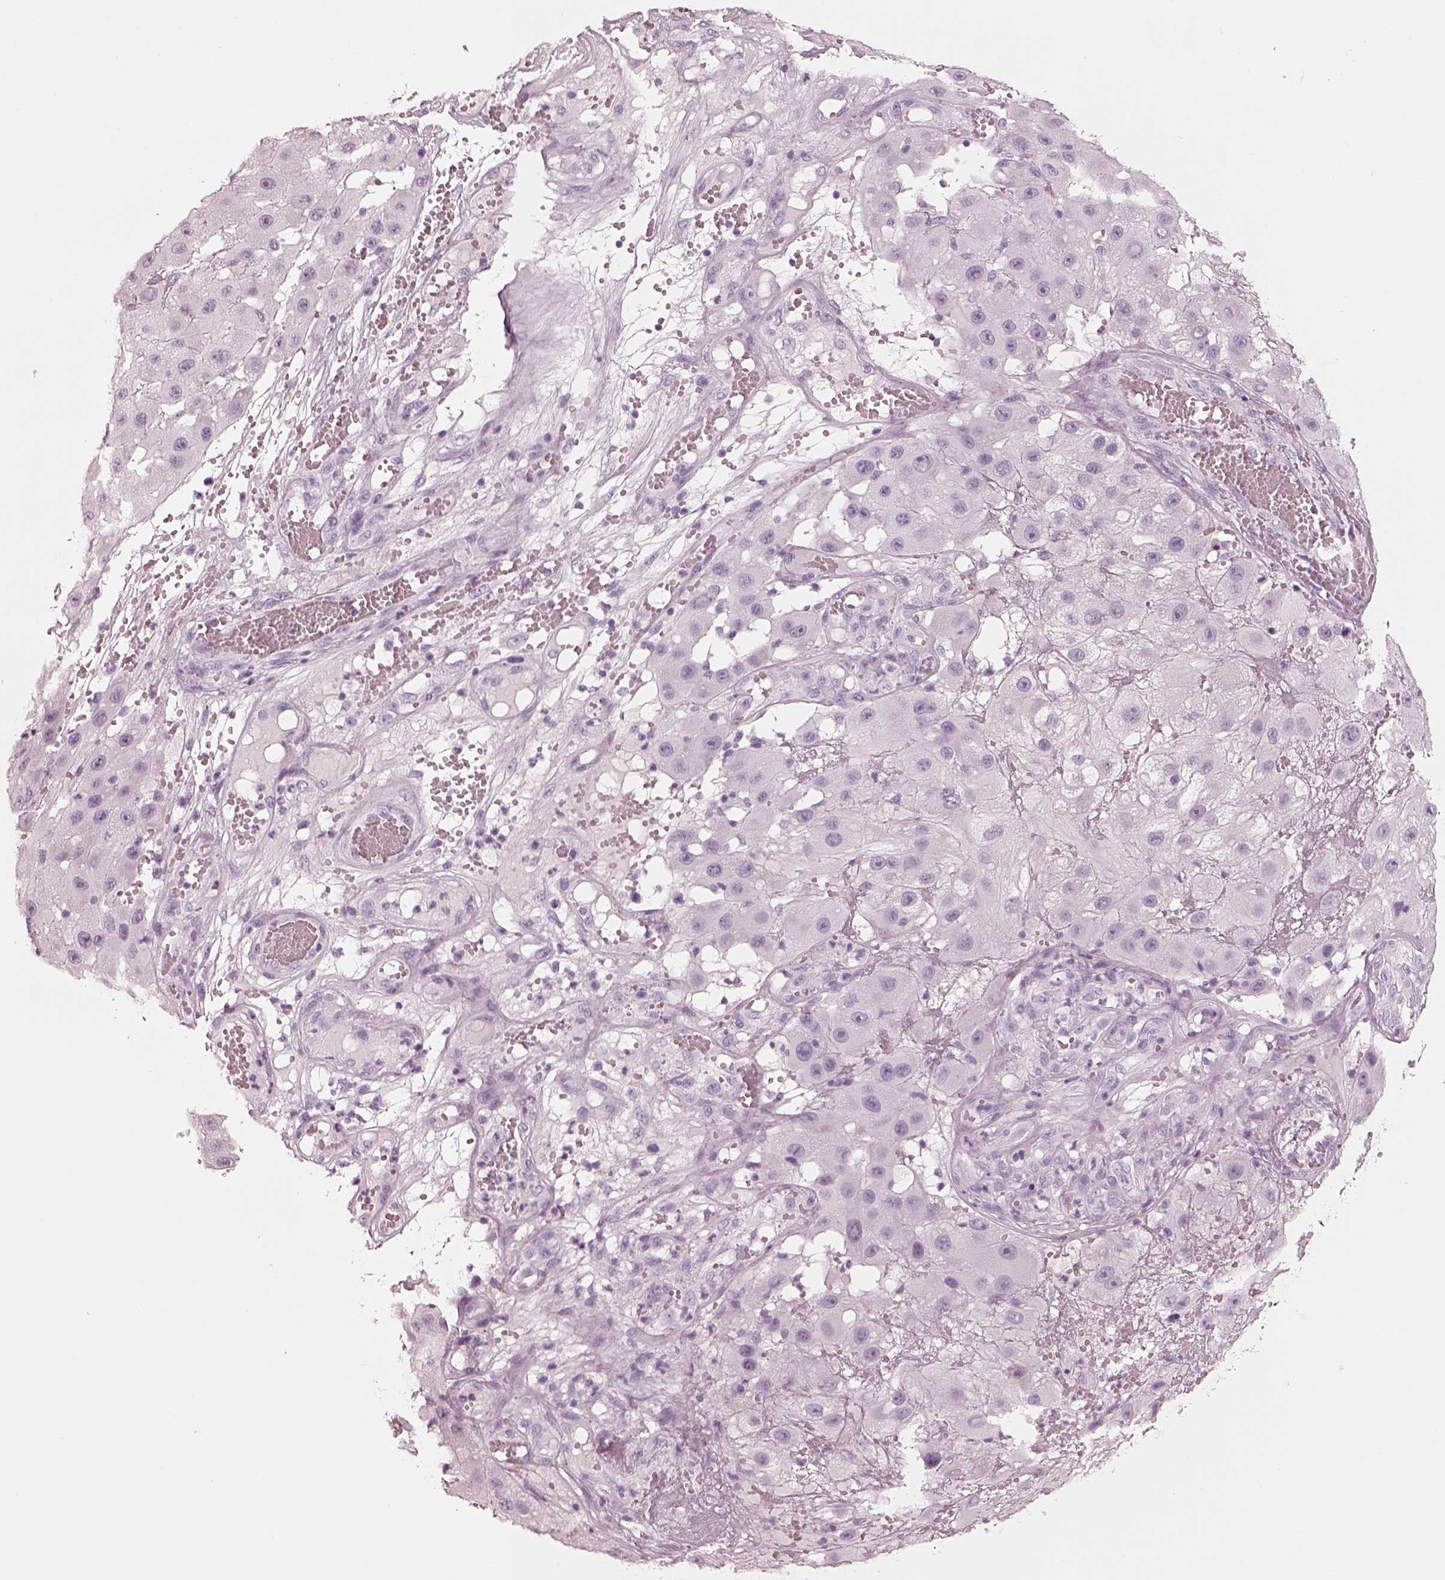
{"staining": {"intensity": "negative", "quantity": "none", "location": "none"}, "tissue": "melanoma", "cell_type": "Tumor cells", "image_type": "cancer", "snomed": [{"axis": "morphology", "description": "Malignant melanoma, NOS"}, {"axis": "topography", "description": "Skin"}], "caption": "An image of melanoma stained for a protein displays no brown staining in tumor cells. The staining is performed using DAB (3,3'-diaminobenzidine) brown chromogen with nuclei counter-stained in using hematoxylin.", "gene": "PON3", "patient": {"sex": "female", "age": 81}}